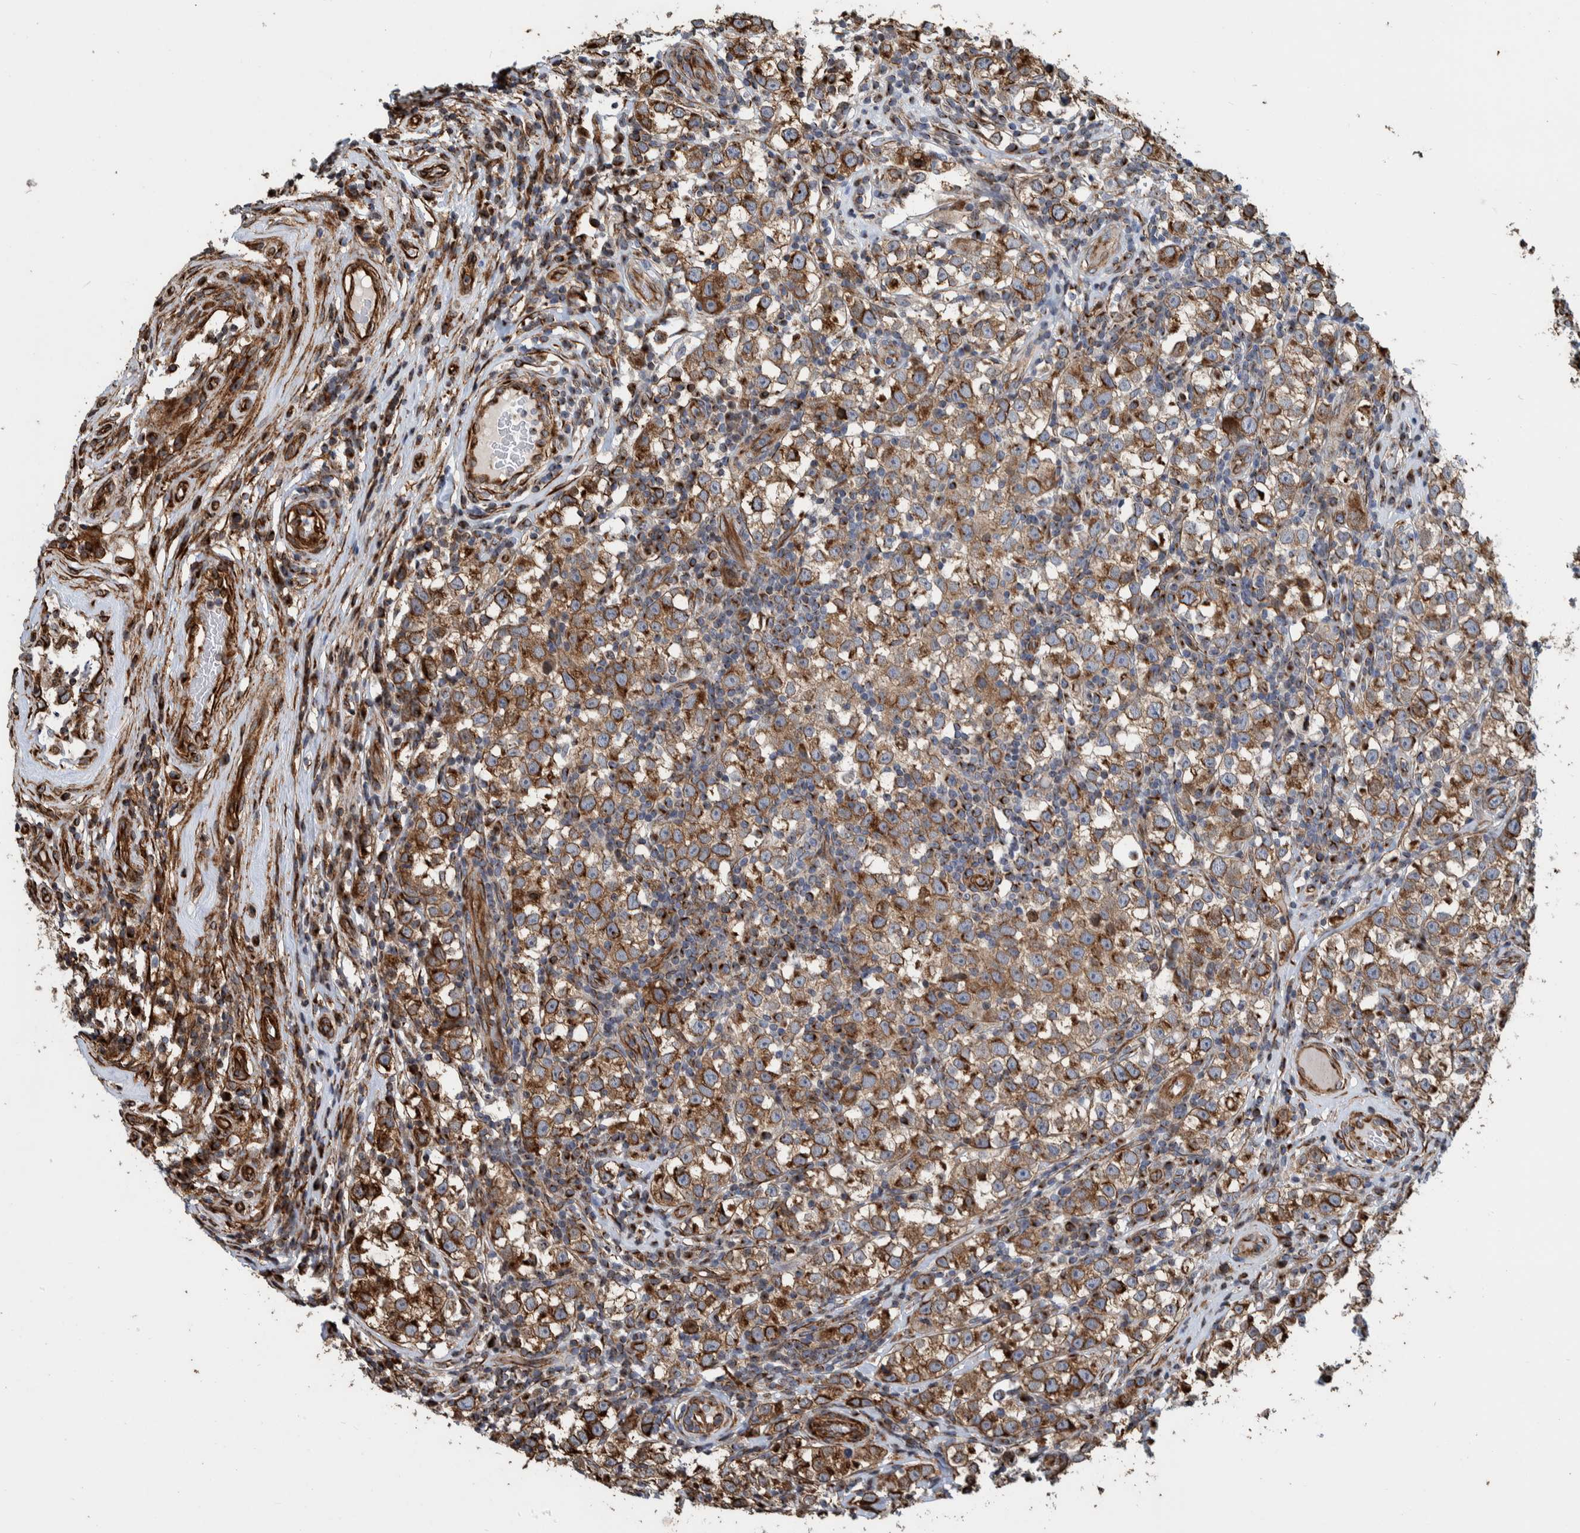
{"staining": {"intensity": "moderate", "quantity": ">75%", "location": "cytoplasmic/membranous"}, "tissue": "testis cancer", "cell_type": "Tumor cells", "image_type": "cancer", "snomed": [{"axis": "morphology", "description": "Normal tissue, NOS"}, {"axis": "morphology", "description": "Seminoma, NOS"}, {"axis": "topography", "description": "Testis"}], "caption": "Immunohistochemistry staining of testis cancer (seminoma), which demonstrates medium levels of moderate cytoplasmic/membranous positivity in approximately >75% of tumor cells indicating moderate cytoplasmic/membranous protein positivity. The staining was performed using DAB (brown) for protein detection and nuclei were counterstained in hematoxylin (blue).", "gene": "CCDC57", "patient": {"sex": "male", "age": 43}}